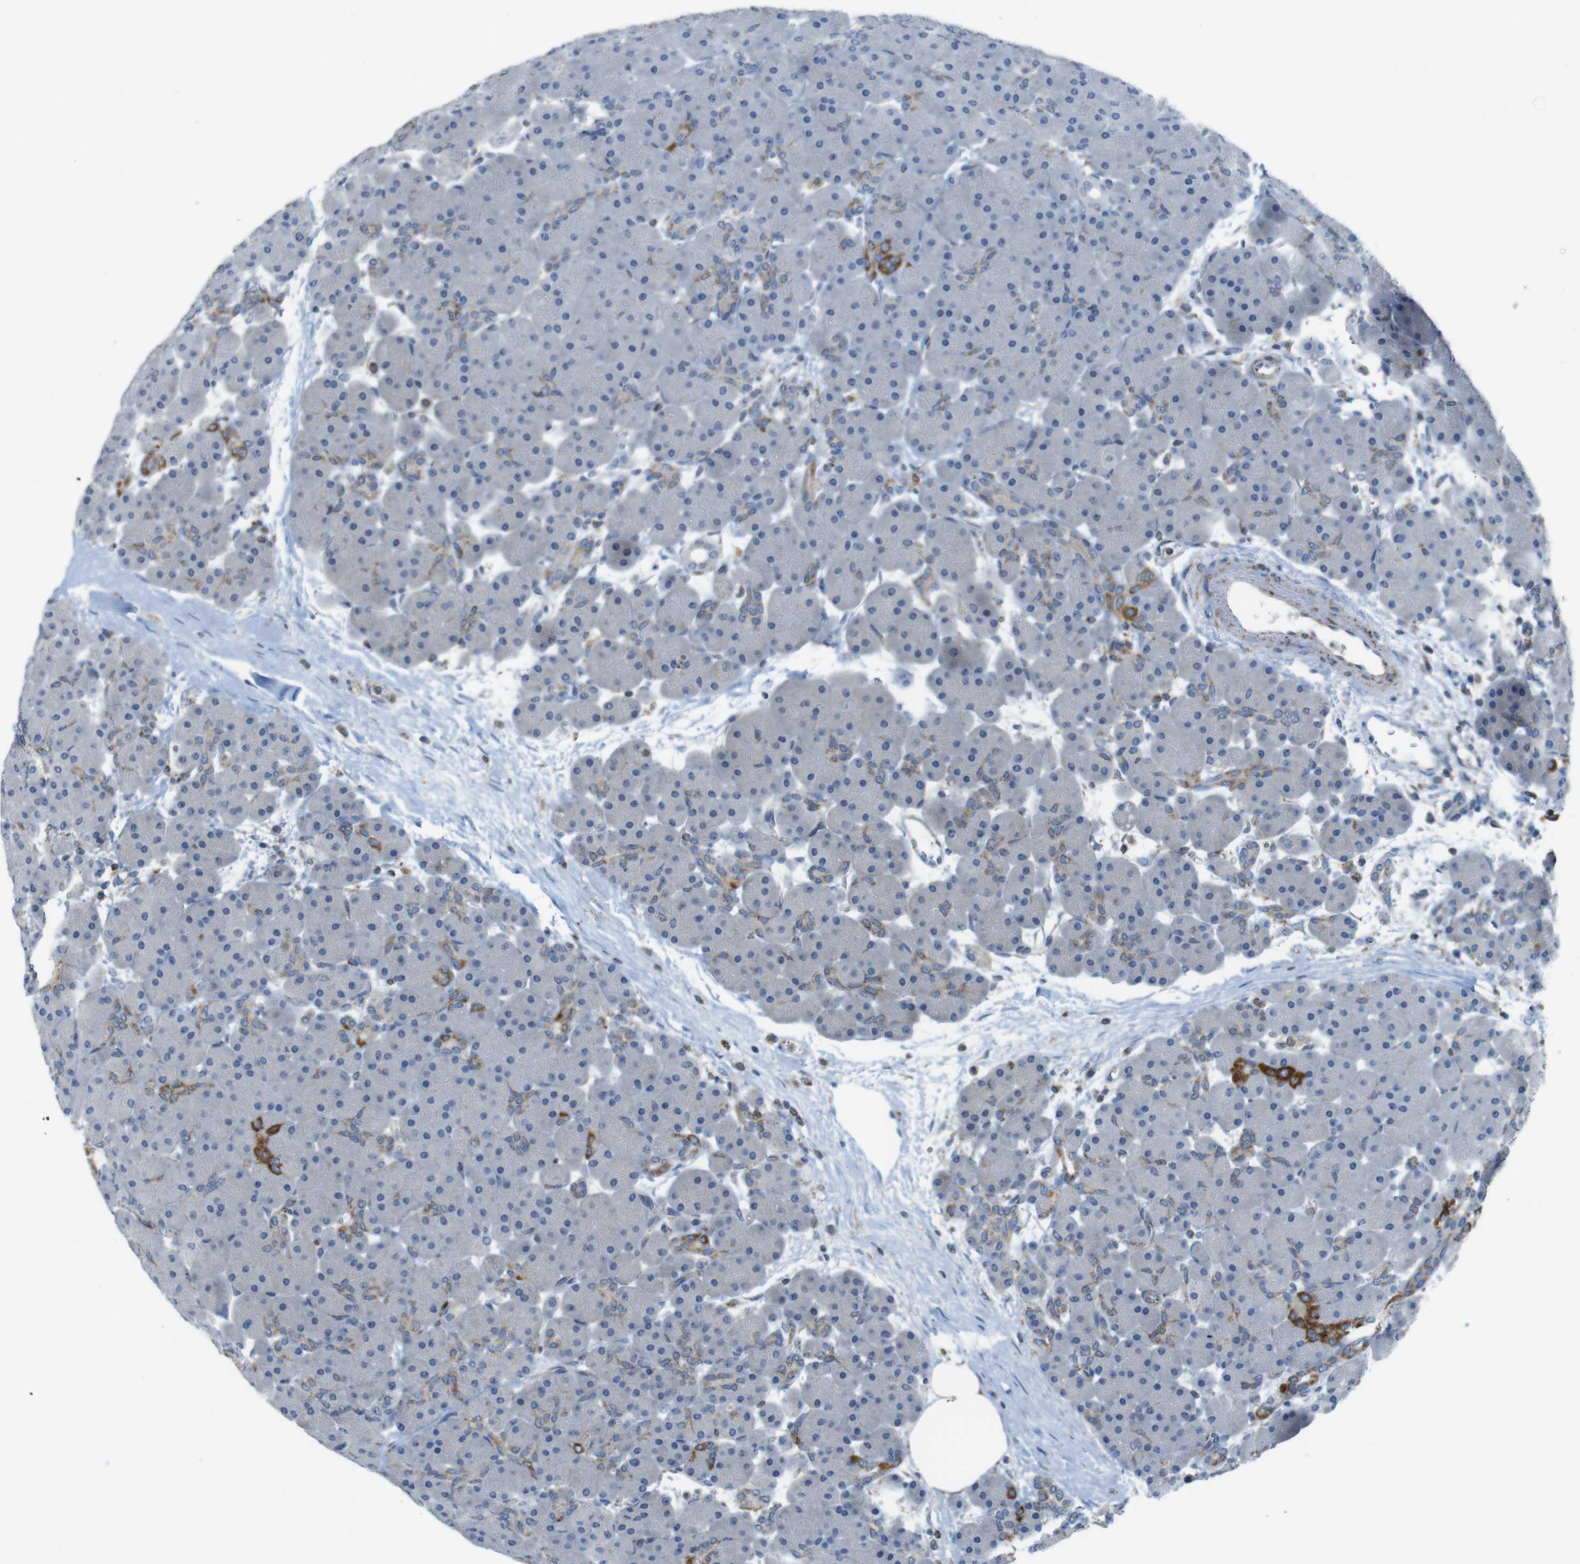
{"staining": {"intensity": "moderate", "quantity": "<25%", "location": "cytoplasmic/membranous"}, "tissue": "pancreas", "cell_type": "Exocrine glandular cells", "image_type": "normal", "snomed": [{"axis": "morphology", "description": "Normal tissue, NOS"}, {"axis": "topography", "description": "Pancreas"}], "caption": "Immunohistochemistry (DAB) staining of unremarkable human pancreas exhibits moderate cytoplasmic/membranous protein staining in approximately <25% of exocrine glandular cells.", "gene": "GRIK1", "patient": {"sex": "male", "age": 66}}